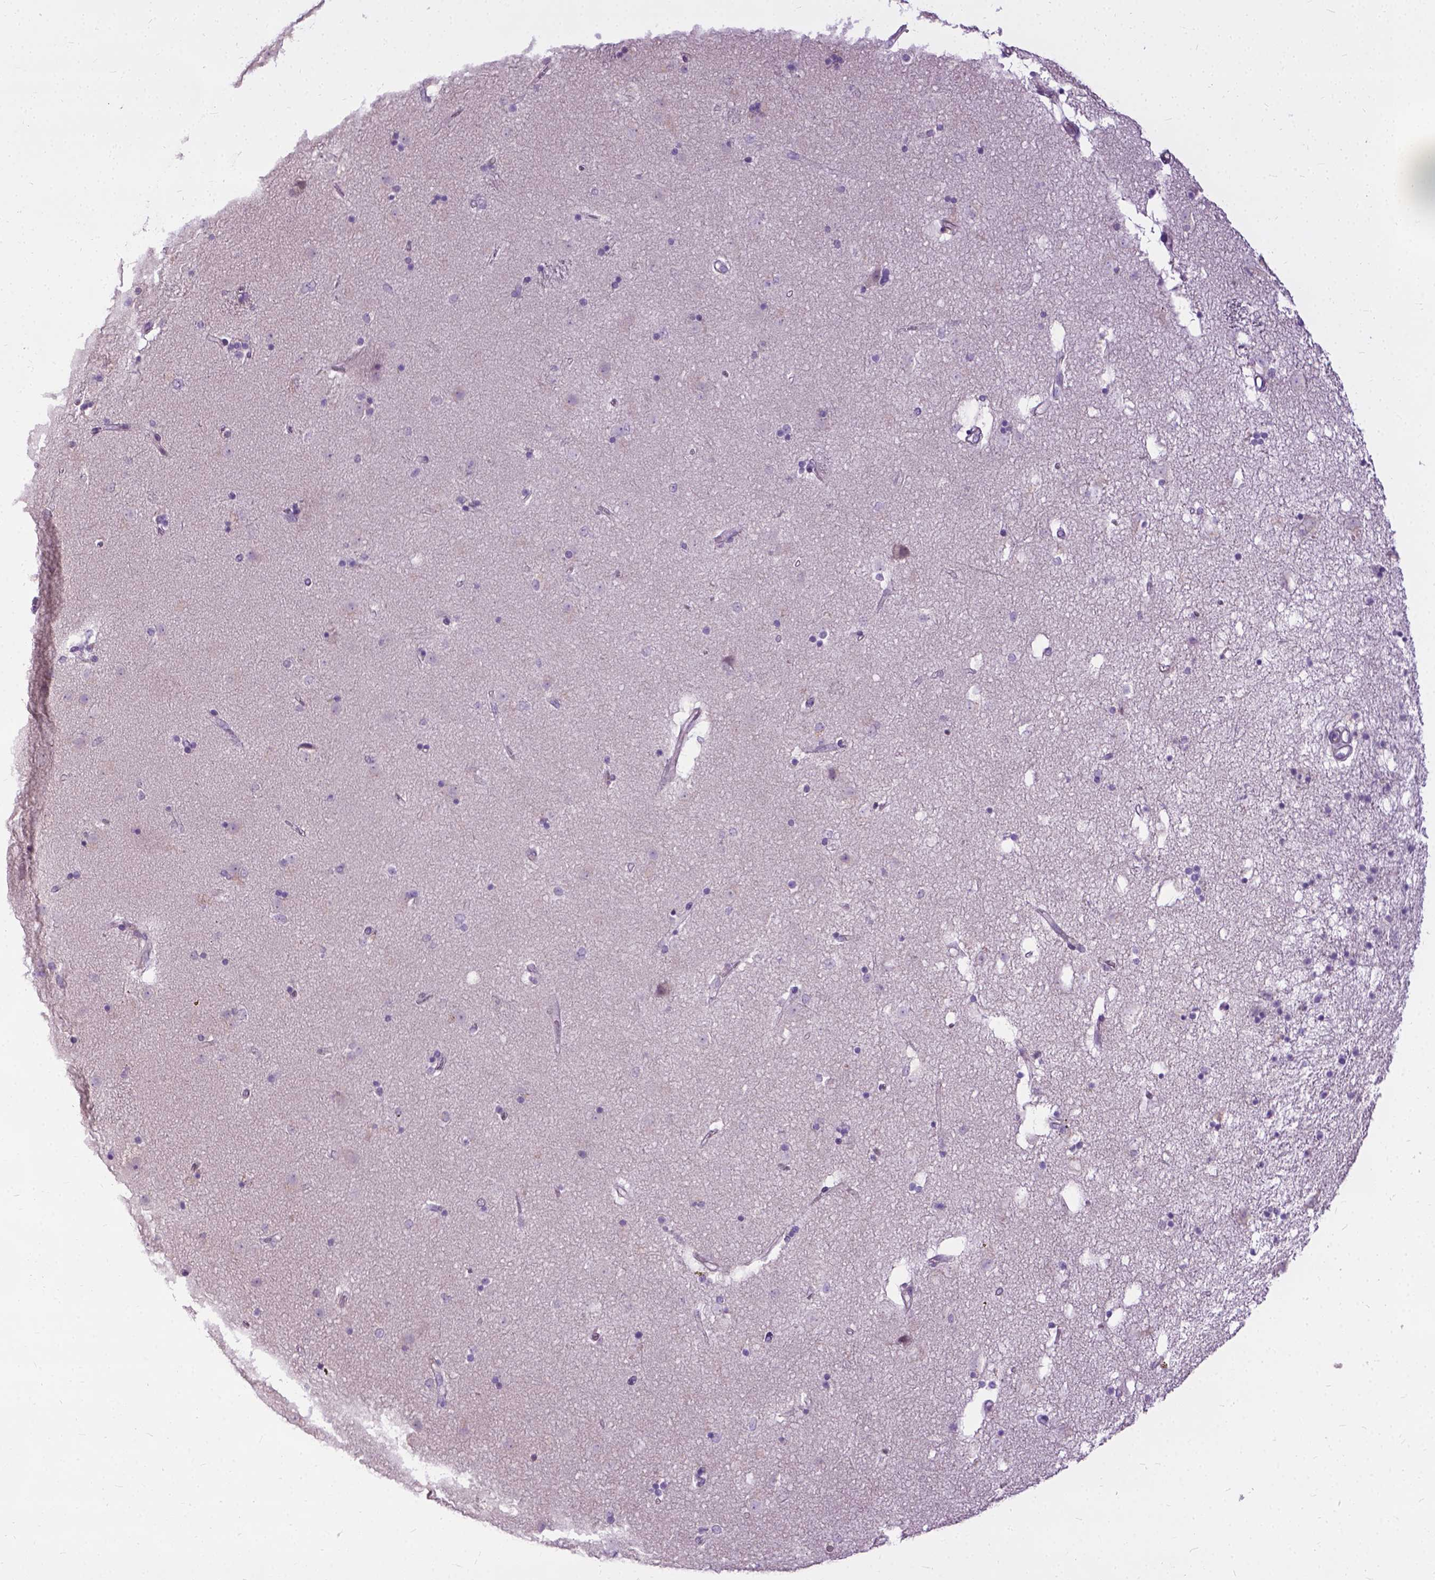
{"staining": {"intensity": "negative", "quantity": "none", "location": "none"}, "tissue": "caudate", "cell_type": "Glial cells", "image_type": "normal", "snomed": [{"axis": "morphology", "description": "Normal tissue, NOS"}, {"axis": "topography", "description": "Lateral ventricle wall"}], "caption": "There is no significant expression in glial cells of caudate.", "gene": "JAK3", "patient": {"sex": "female", "age": 71}}